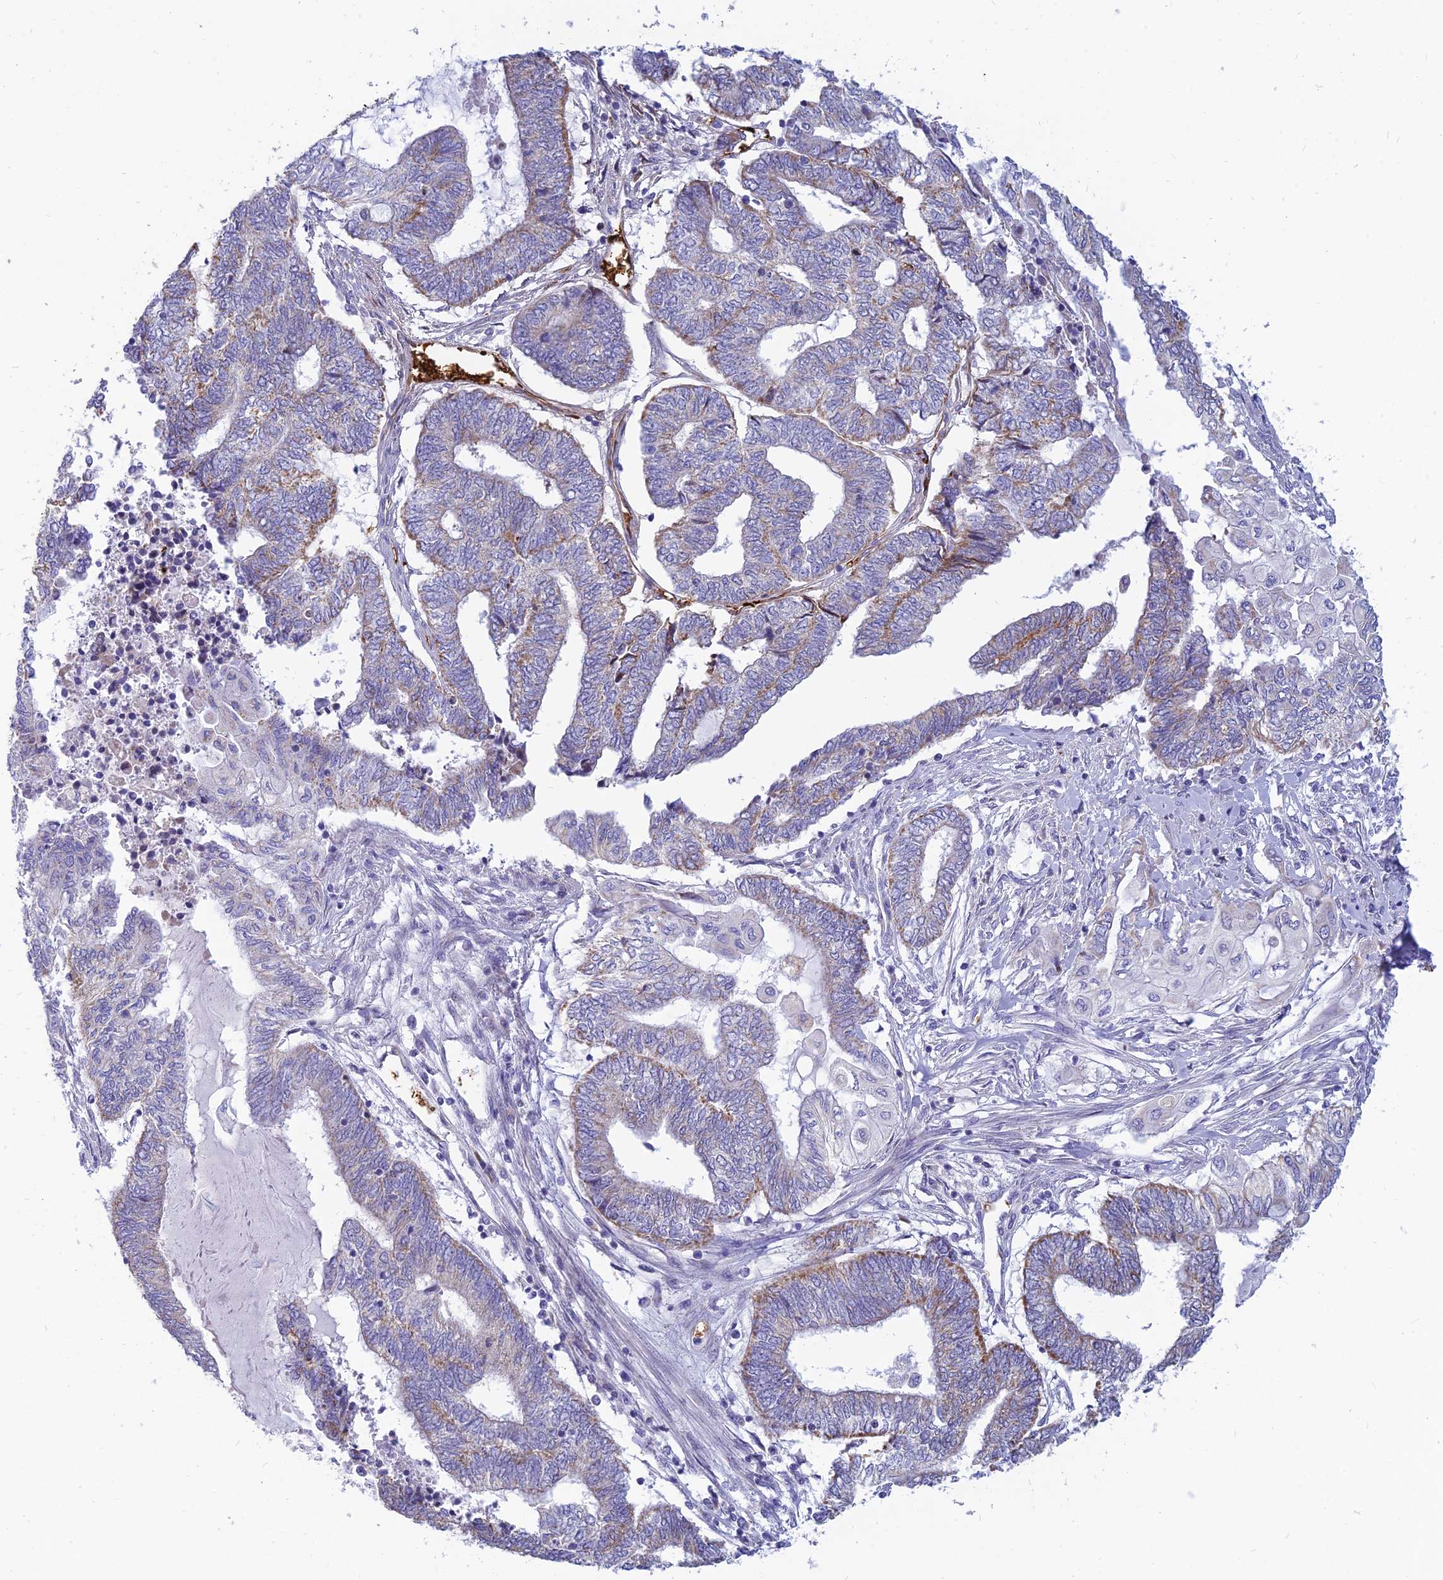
{"staining": {"intensity": "negative", "quantity": "none", "location": "none"}, "tissue": "endometrial cancer", "cell_type": "Tumor cells", "image_type": "cancer", "snomed": [{"axis": "morphology", "description": "Adenocarcinoma, NOS"}, {"axis": "topography", "description": "Uterus"}, {"axis": "topography", "description": "Endometrium"}], "caption": "Immunohistochemistry micrograph of endometrial cancer (adenocarcinoma) stained for a protein (brown), which exhibits no staining in tumor cells.", "gene": "HHAT", "patient": {"sex": "female", "age": 70}}